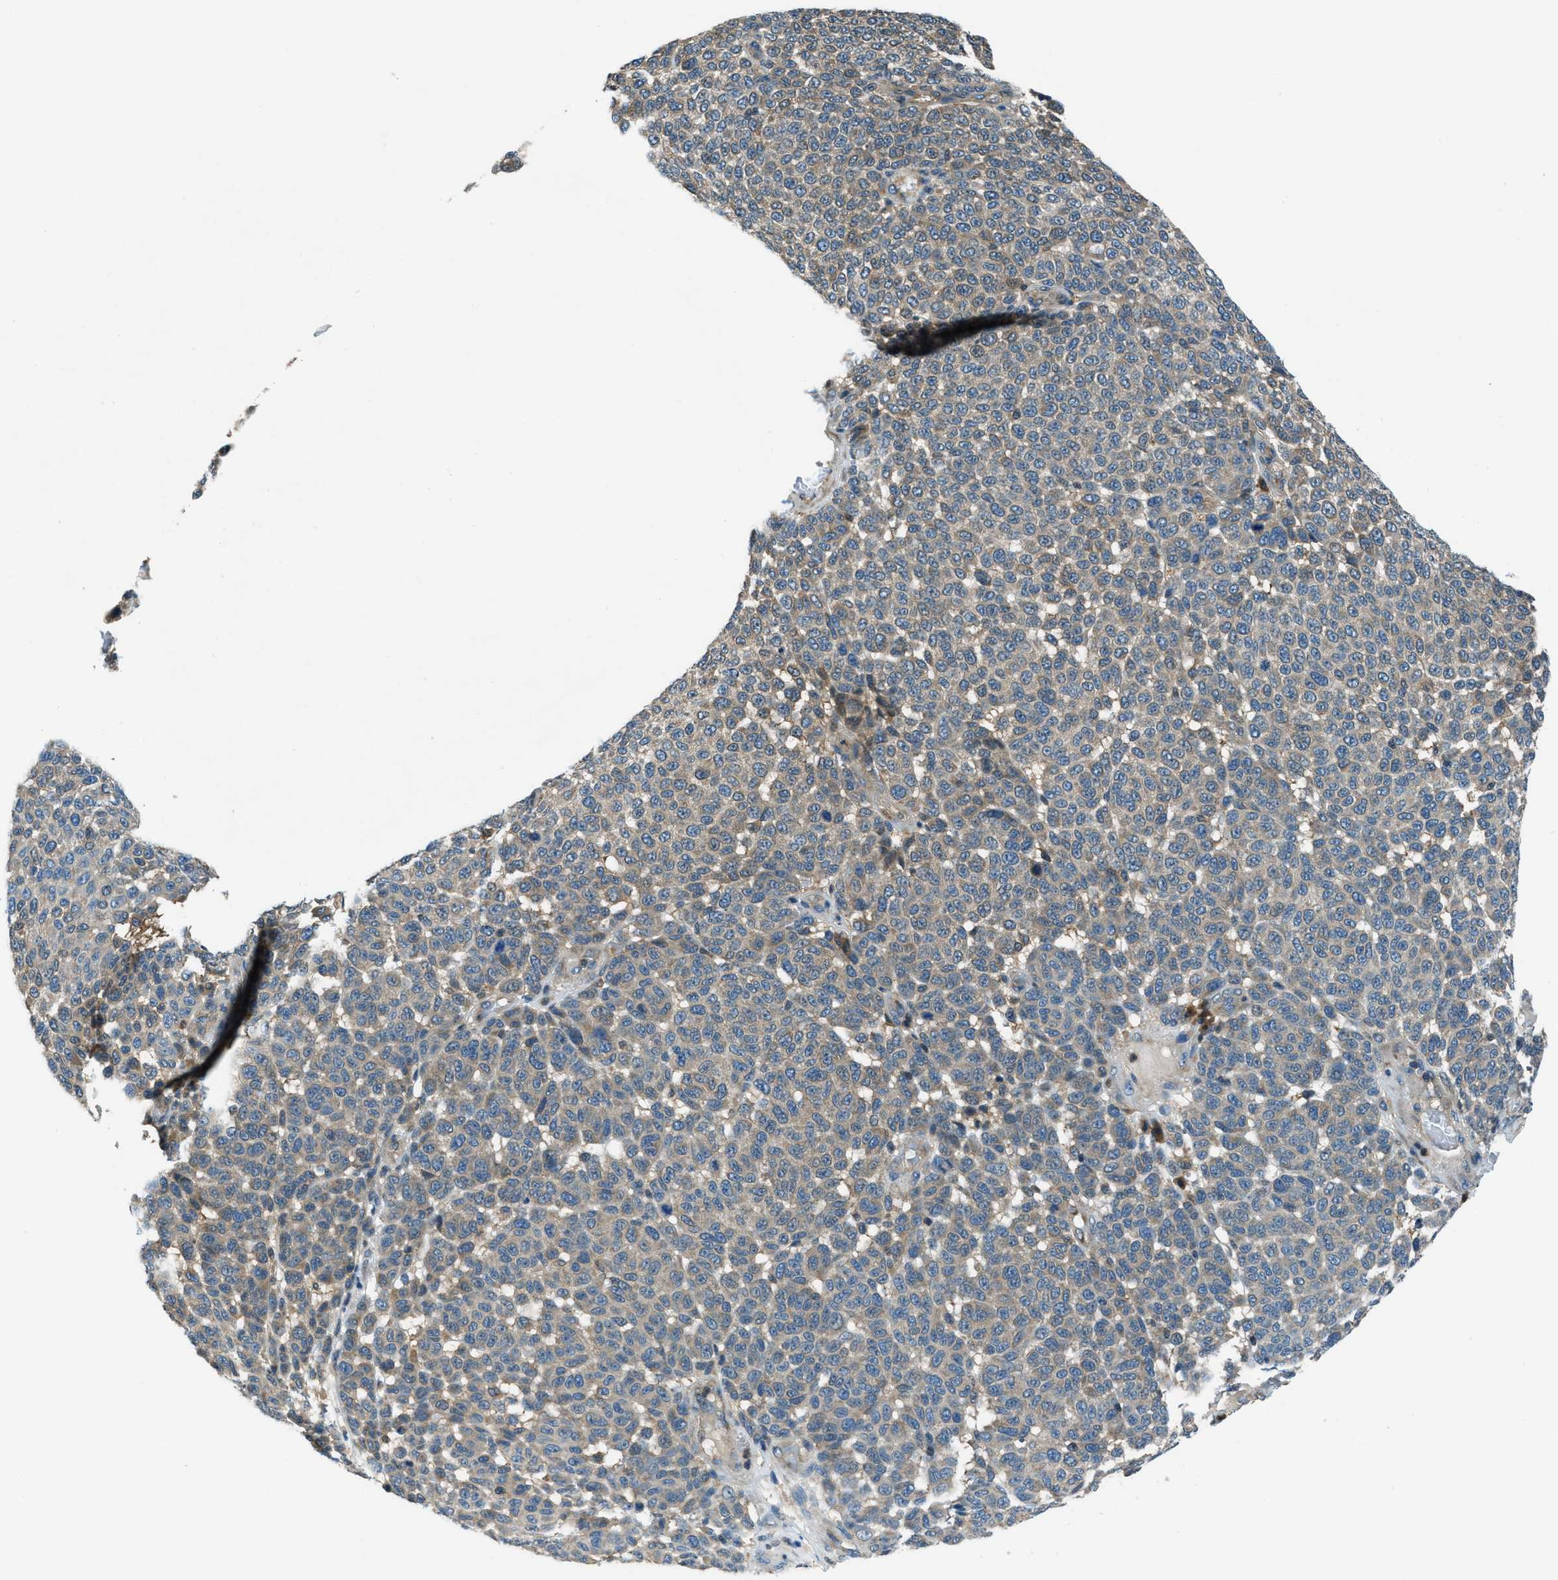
{"staining": {"intensity": "weak", "quantity": "25%-75%", "location": "cytoplasmic/membranous"}, "tissue": "melanoma", "cell_type": "Tumor cells", "image_type": "cancer", "snomed": [{"axis": "morphology", "description": "Malignant melanoma, NOS"}, {"axis": "topography", "description": "Skin"}], "caption": "Approximately 25%-75% of tumor cells in human melanoma exhibit weak cytoplasmic/membranous protein positivity as visualized by brown immunohistochemical staining.", "gene": "HEBP2", "patient": {"sex": "male", "age": 59}}